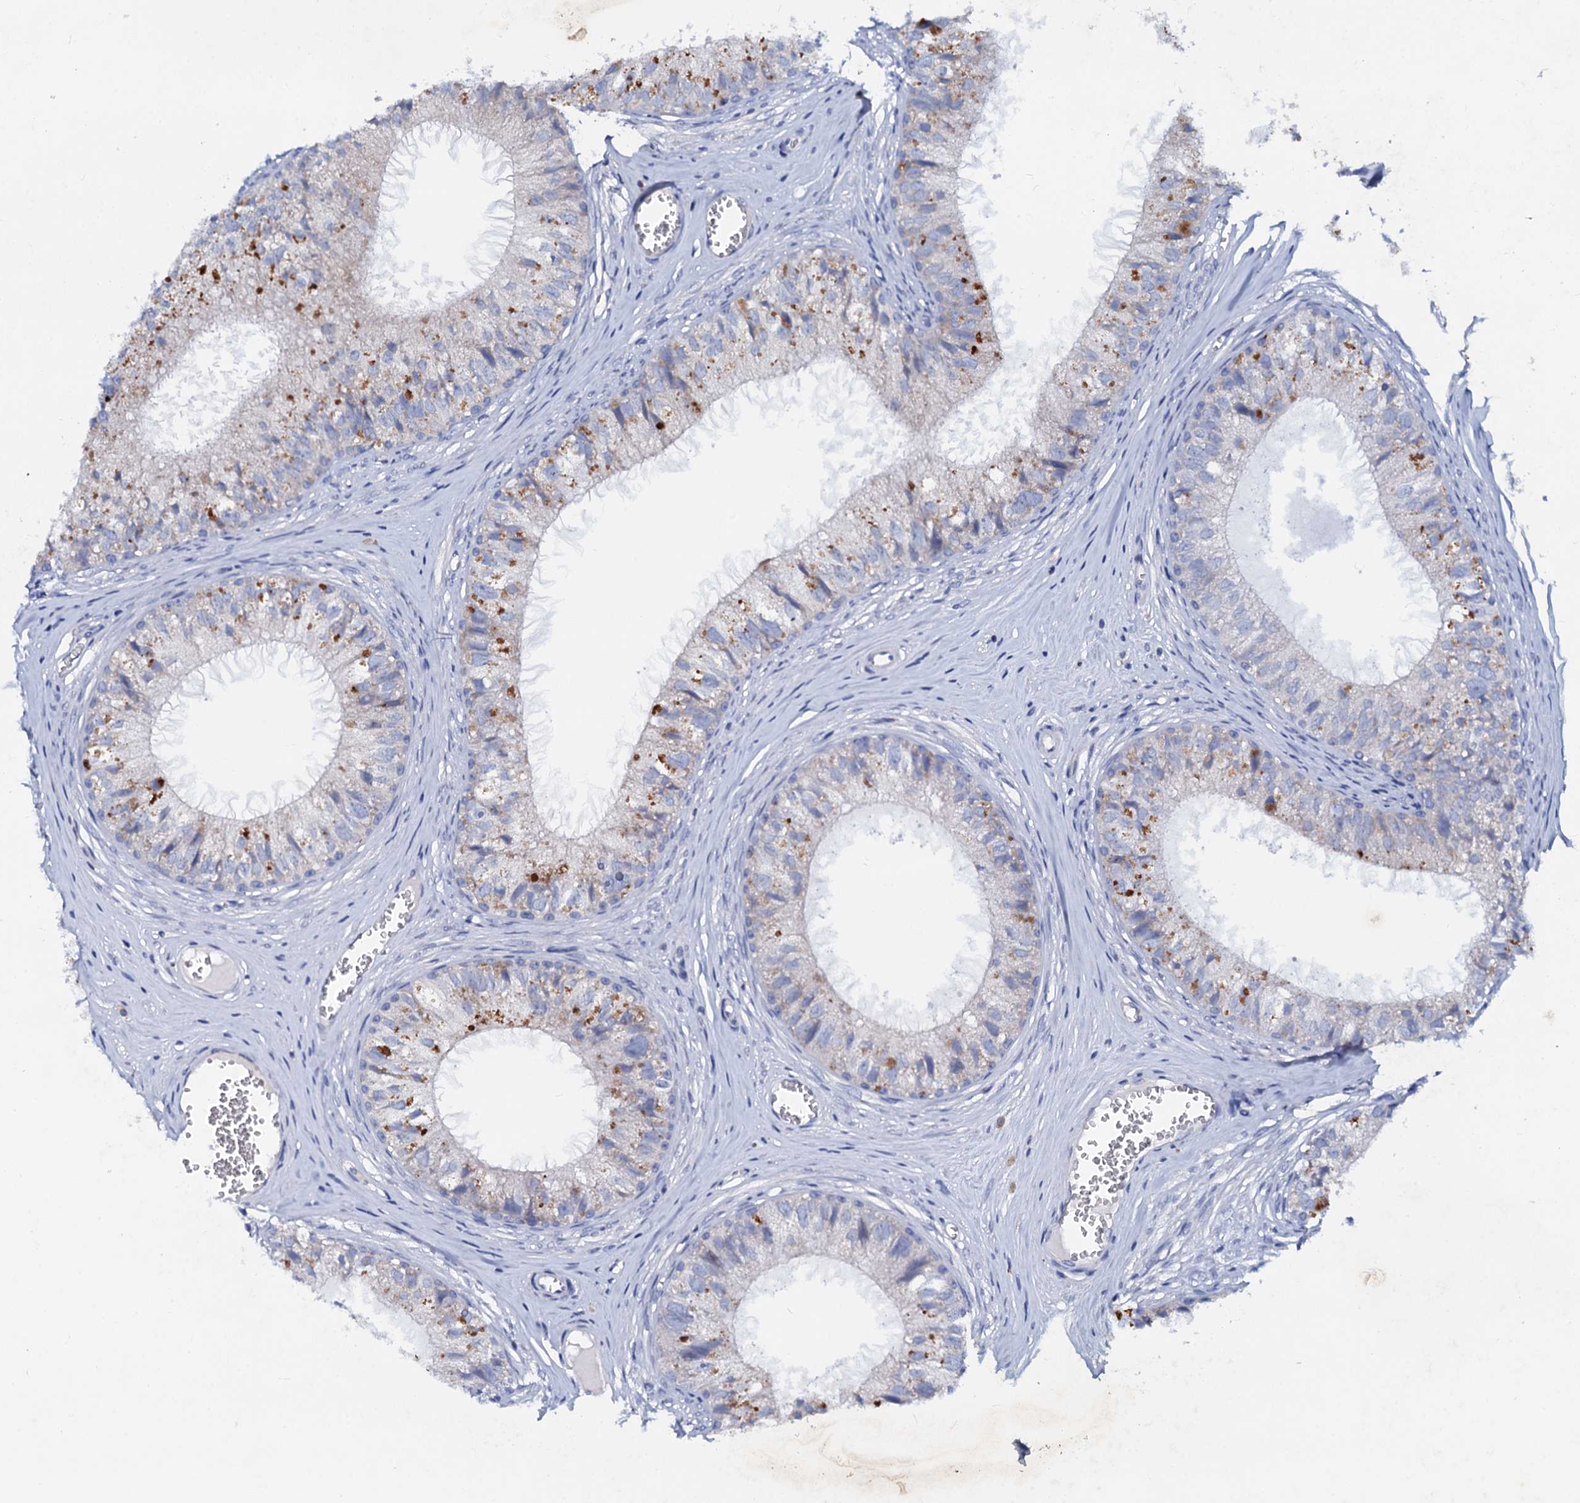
{"staining": {"intensity": "moderate", "quantity": "<25%", "location": "cytoplasmic/membranous"}, "tissue": "epididymis", "cell_type": "Glandular cells", "image_type": "normal", "snomed": [{"axis": "morphology", "description": "Normal tissue, NOS"}, {"axis": "topography", "description": "Epididymis"}], "caption": "About <25% of glandular cells in benign human epididymis demonstrate moderate cytoplasmic/membranous protein positivity as visualized by brown immunohistochemical staining.", "gene": "SLC37A4", "patient": {"sex": "male", "age": 36}}